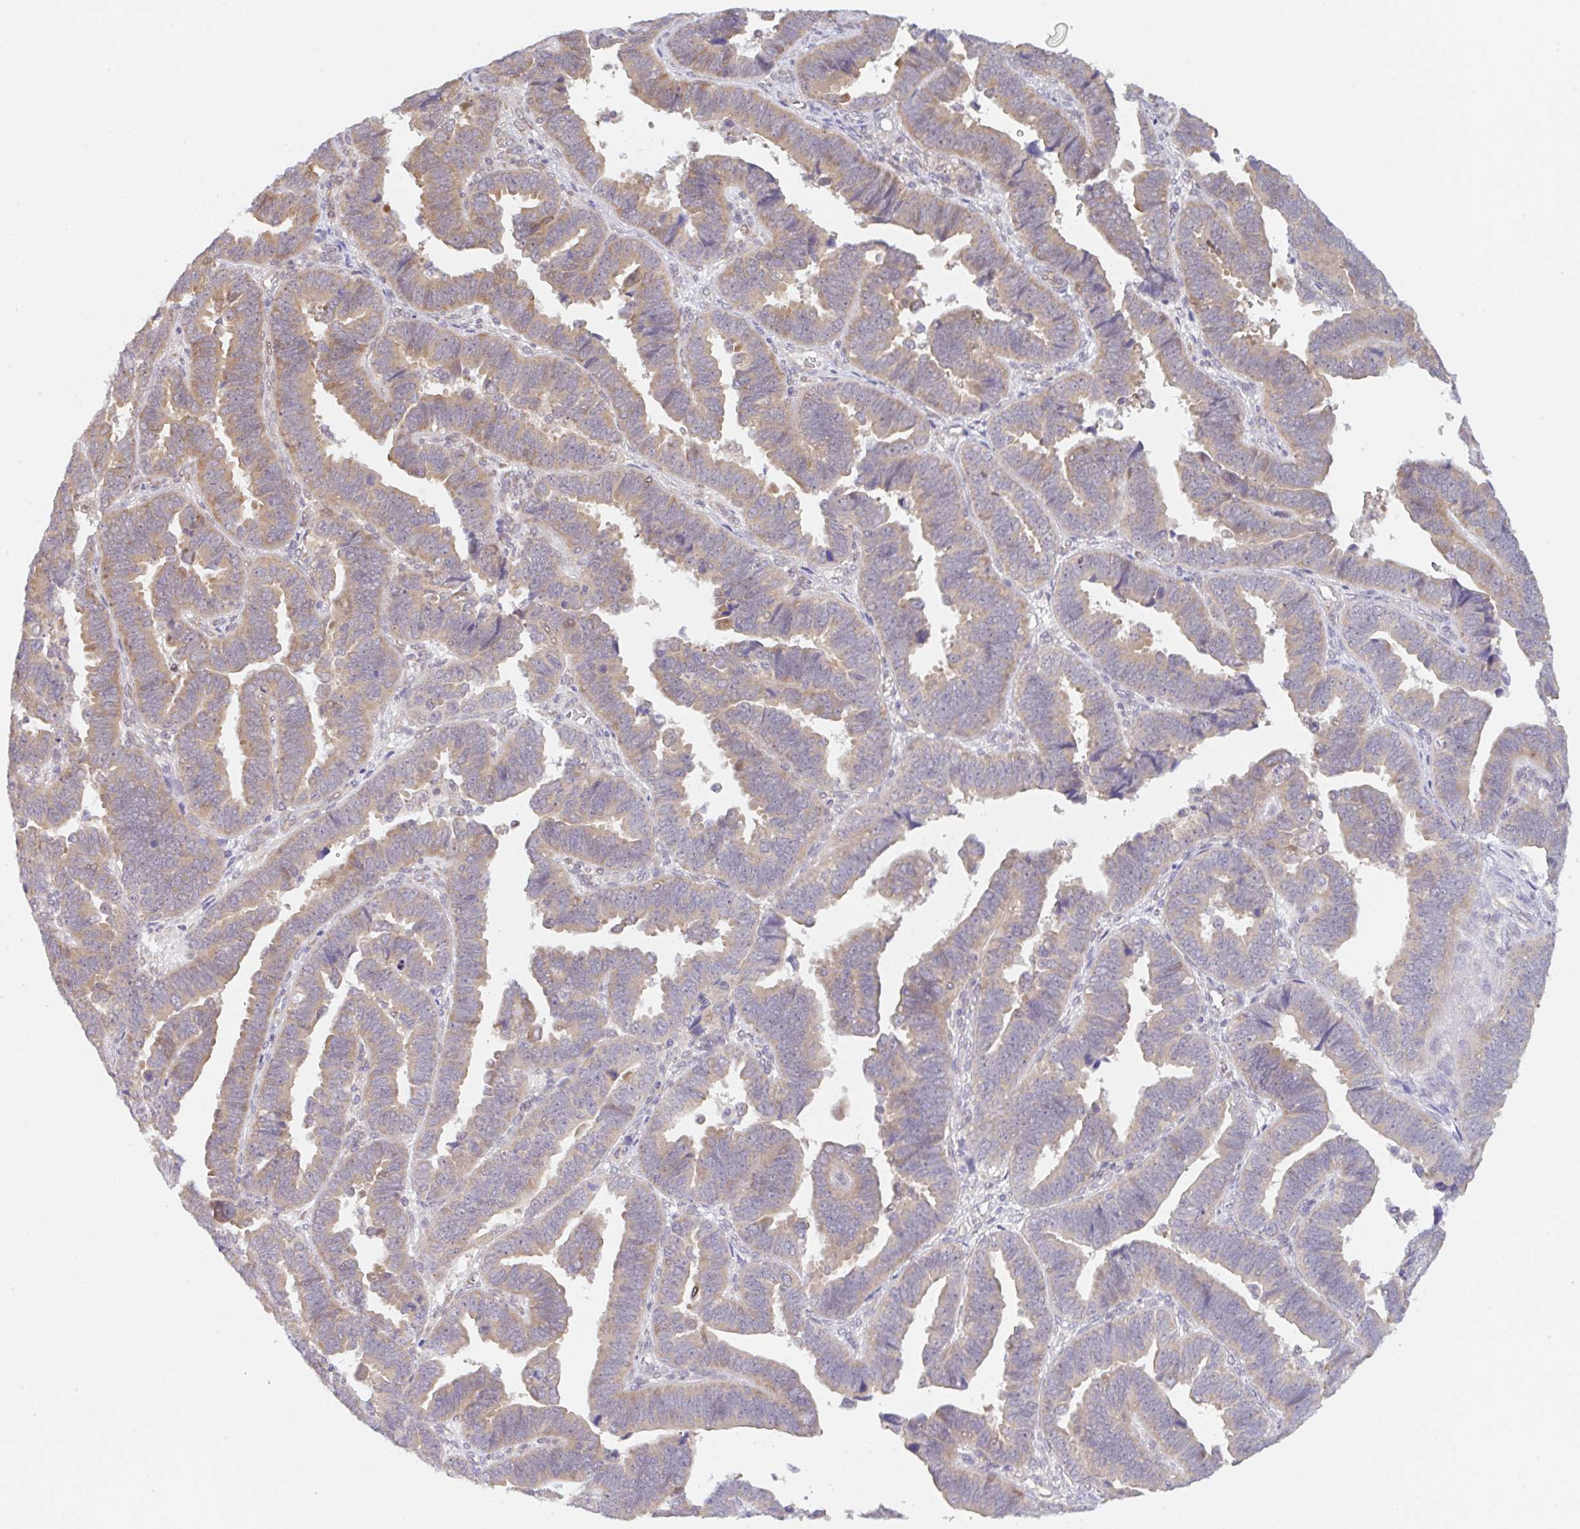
{"staining": {"intensity": "weak", "quantity": ">75%", "location": "cytoplasmic/membranous"}, "tissue": "endometrial cancer", "cell_type": "Tumor cells", "image_type": "cancer", "snomed": [{"axis": "morphology", "description": "Adenocarcinoma, NOS"}, {"axis": "topography", "description": "Endometrium"}], "caption": "The immunohistochemical stain labels weak cytoplasmic/membranous expression in tumor cells of endometrial cancer (adenocarcinoma) tissue. The protein of interest is stained brown, and the nuclei are stained in blue (DAB (3,3'-diaminobenzidine) IHC with brightfield microscopy, high magnification).", "gene": "TBPL2", "patient": {"sex": "female", "age": 75}}